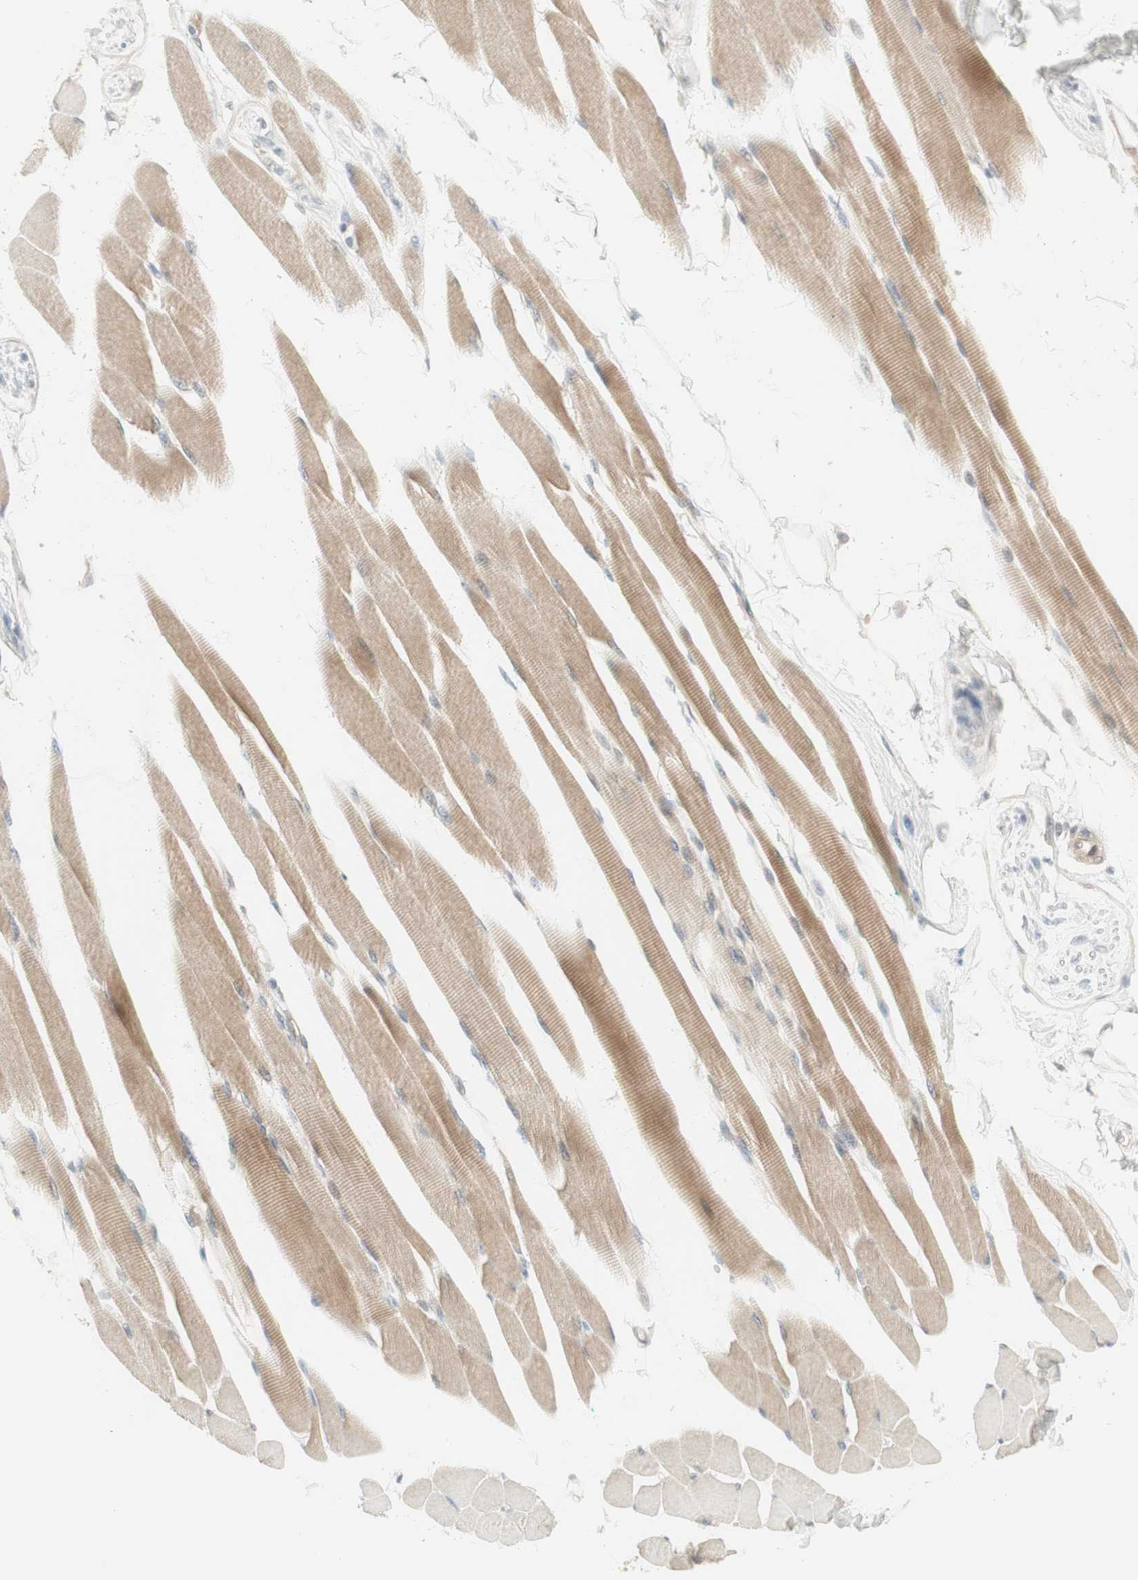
{"staining": {"intensity": "moderate", "quantity": ">75%", "location": "cytoplasmic/membranous"}, "tissue": "skeletal muscle", "cell_type": "Myocytes", "image_type": "normal", "snomed": [{"axis": "morphology", "description": "Normal tissue, NOS"}, {"axis": "topography", "description": "Skeletal muscle"}, {"axis": "topography", "description": "Oral tissue"}, {"axis": "topography", "description": "Peripheral nerve tissue"}], "caption": "Unremarkable skeletal muscle was stained to show a protein in brown. There is medium levels of moderate cytoplasmic/membranous staining in approximately >75% of myocytes.", "gene": "PLCD4", "patient": {"sex": "female", "age": 84}}